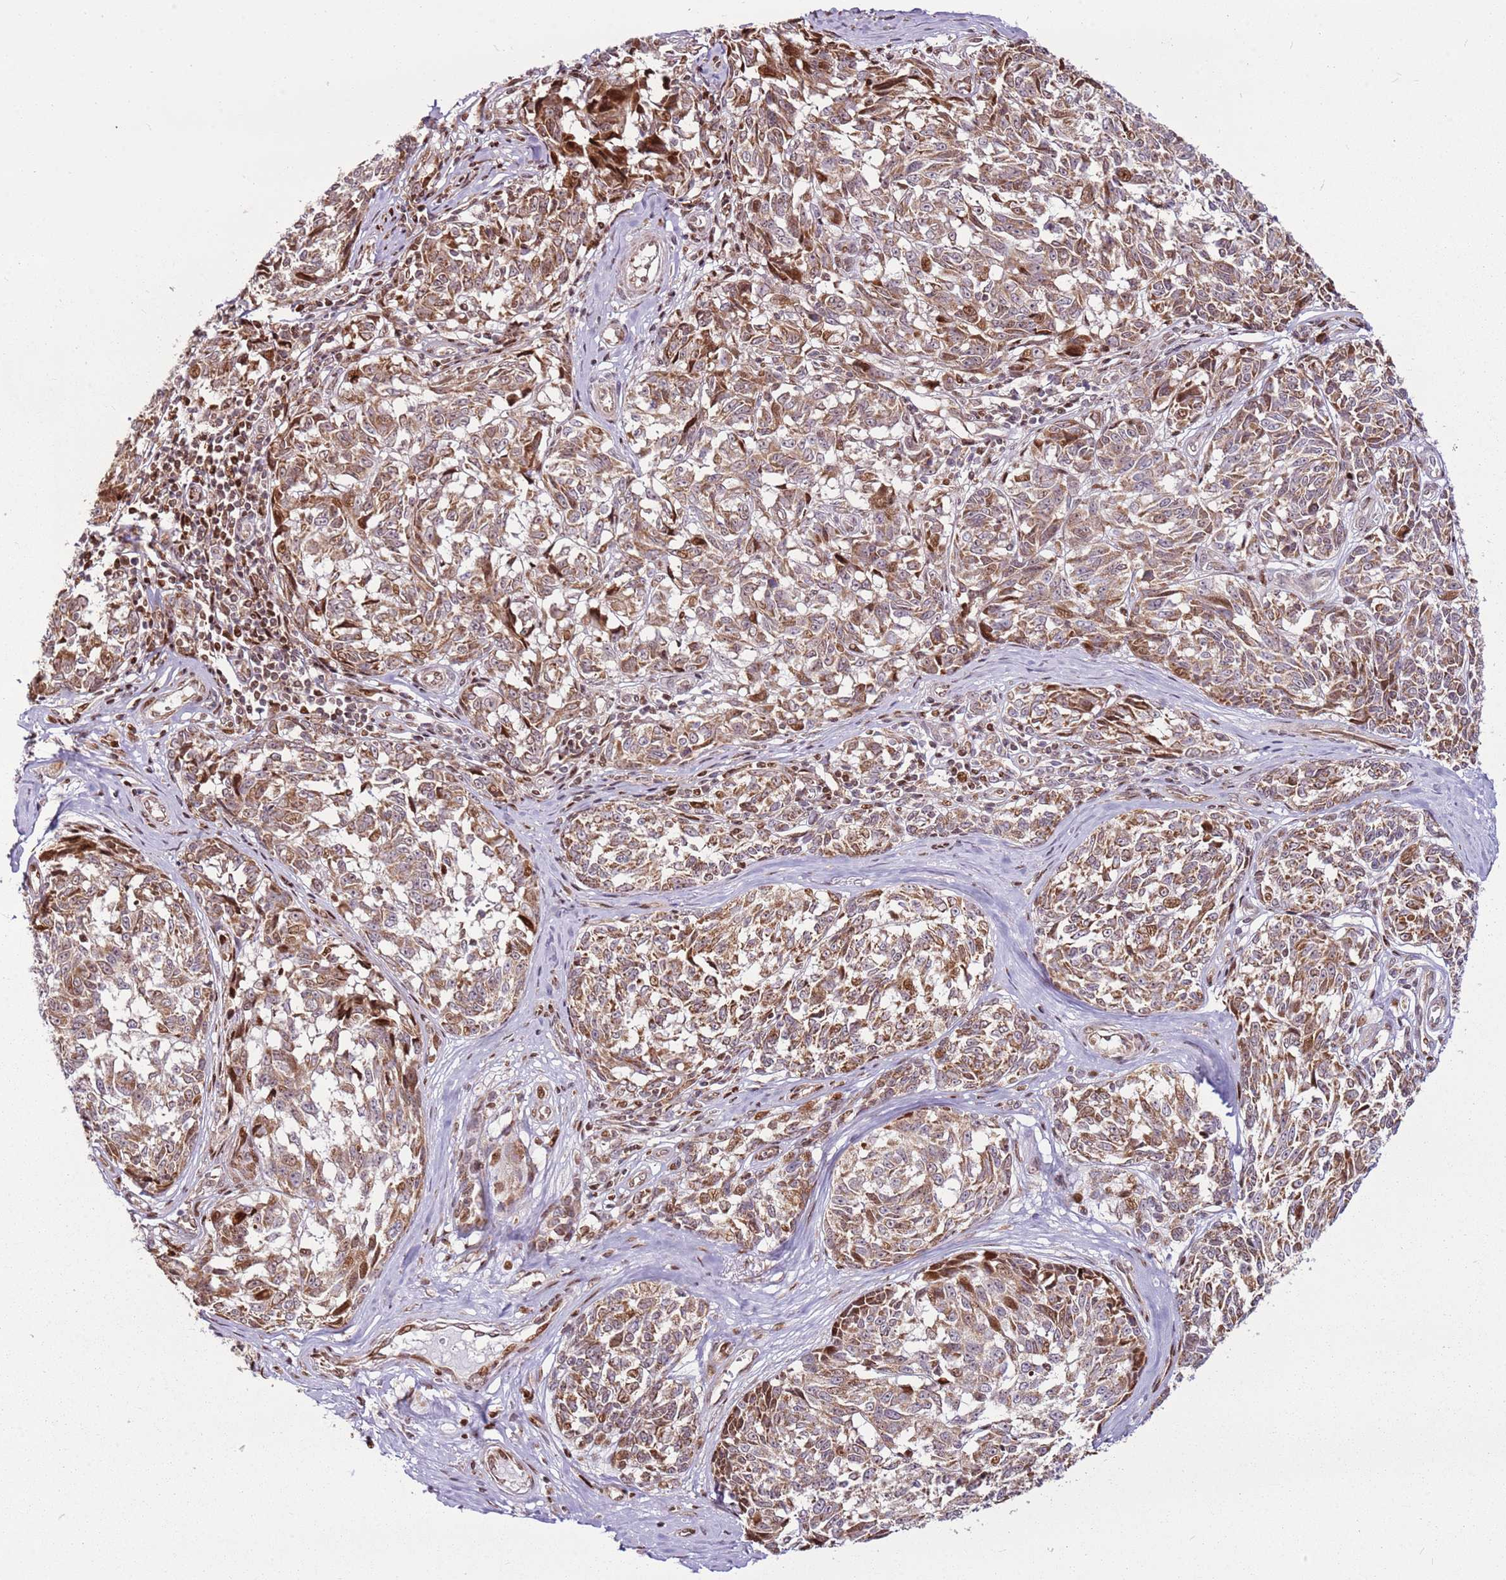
{"staining": {"intensity": "moderate", "quantity": ">75%", "location": "cytoplasmic/membranous,nuclear"}, "tissue": "melanoma", "cell_type": "Tumor cells", "image_type": "cancer", "snomed": [{"axis": "morphology", "description": "Normal tissue, NOS"}, {"axis": "morphology", "description": "Malignant melanoma, NOS"}, {"axis": "topography", "description": "Skin"}], "caption": "A brown stain highlights moderate cytoplasmic/membranous and nuclear positivity of a protein in melanoma tumor cells. (DAB (3,3'-diaminobenzidine) IHC with brightfield microscopy, high magnification).", "gene": "PCTP", "patient": {"sex": "female", "age": 64}}